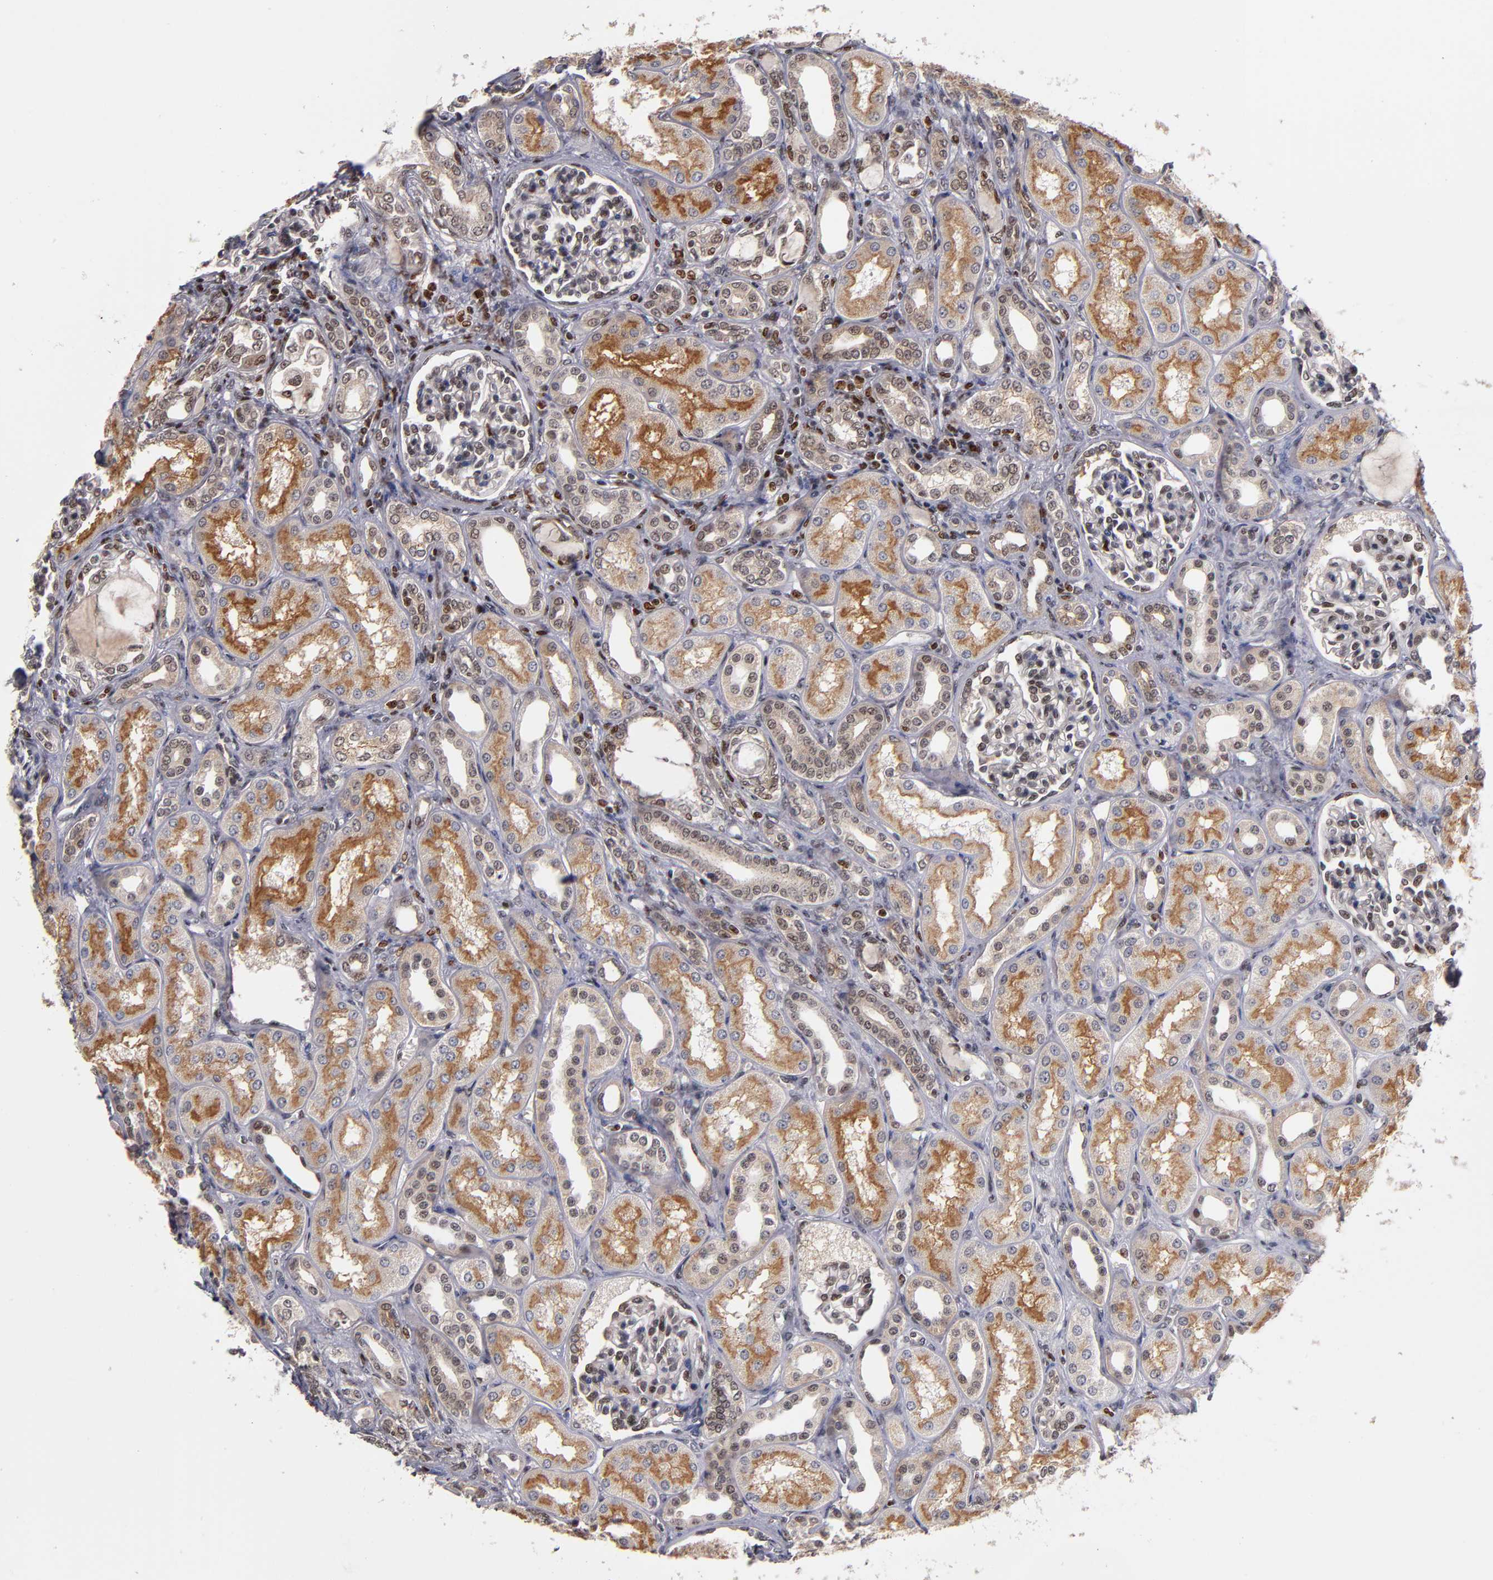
{"staining": {"intensity": "weak", "quantity": "25%-75%", "location": "nuclear"}, "tissue": "kidney", "cell_type": "Cells in glomeruli", "image_type": "normal", "snomed": [{"axis": "morphology", "description": "Normal tissue, NOS"}, {"axis": "topography", "description": "Kidney"}], "caption": "Cells in glomeruli demonstrate weak nuclear positivity in about 25%-75% of cells in benign kidney. (DAB (3,3'-diaminobenzidine) IHC with brightfield microscopy, high magnification).", "gene": "KDM6A", "patient": {"sex": "male", "age": 7}}